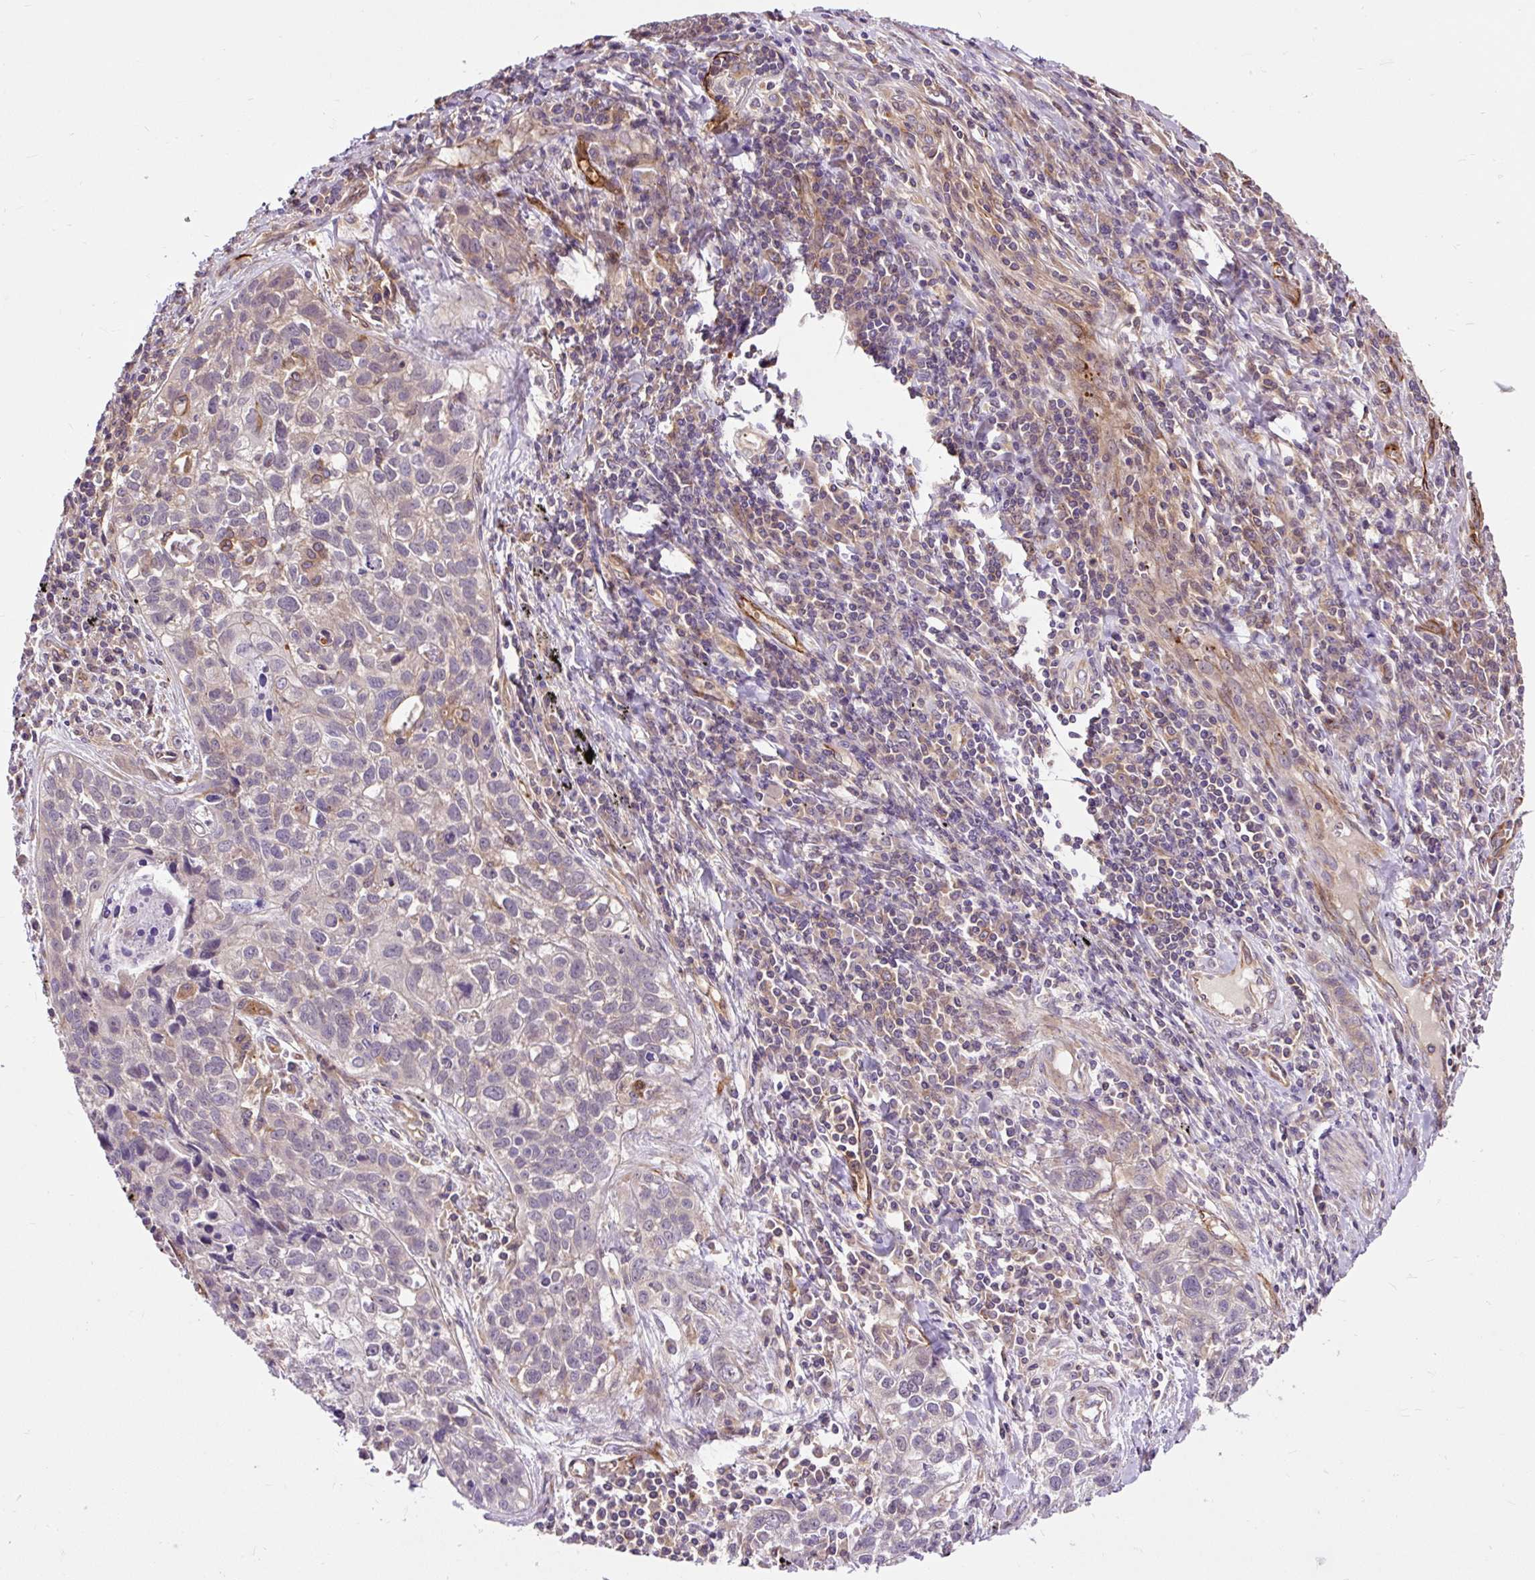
{"staining": {"intensity": "negative", "quantity": "none", "location": "none"}, "tissue": "lung cancer", "cell_type": "Tumor cells", "image_type": "cancer", "snomed": [{"axis": "morphology", "description": "Squamous cell carcinoma, NOS"}, {"axis": "topography", "description": "Lung"}], "caption": "This is an immunohistochemistry (IHC) micrograph of squamous cell carcinoma (lung). There is no staining in tumor cells.", "gene": "PCDHGB3", "patient": {"sex": "male", "age": 74}}